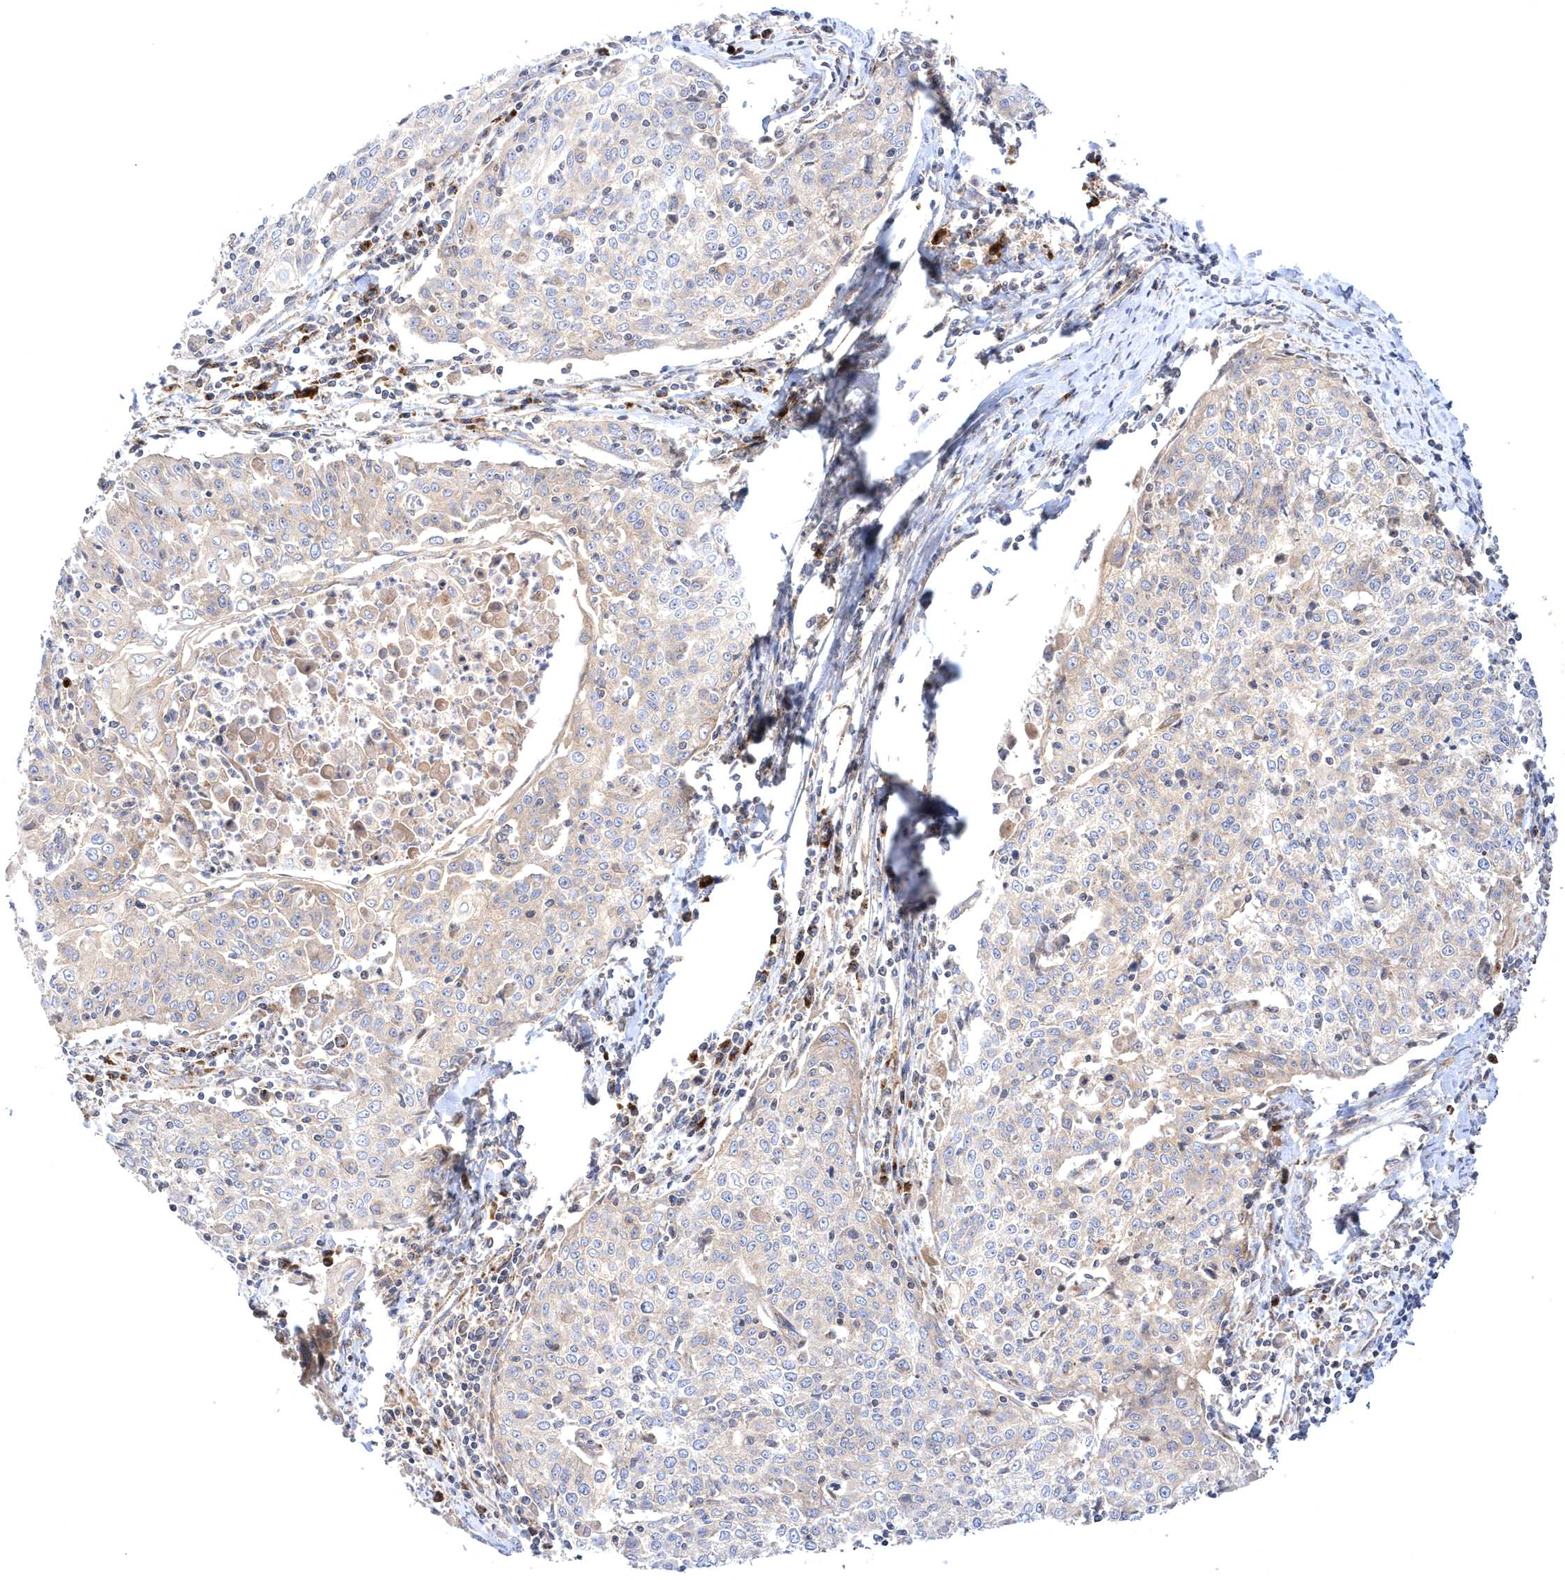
{"staining": {"intensity": "weak", "quantity": "<25%", "location": "cytoplasmic/membranous"}, "tissue": "cervical cancer", "cell_type": "Tumor cells", "image_type": "cancer", "snomed": [{"axis": "morphology", "description": "Squamous cell carcinoma, NOS"}, {"axis": "topography", "description": "Cervix"}], "caption": "IHC of human cervical cancer exhibits no staining in tumor cells. Brightfield microscopy of immunohistochemistry stained with DAB (brown) and hematoxylin (blue), captured at high magnification.", "gene": "COPB2", "patient": {"sex": "female", "age": 48}}